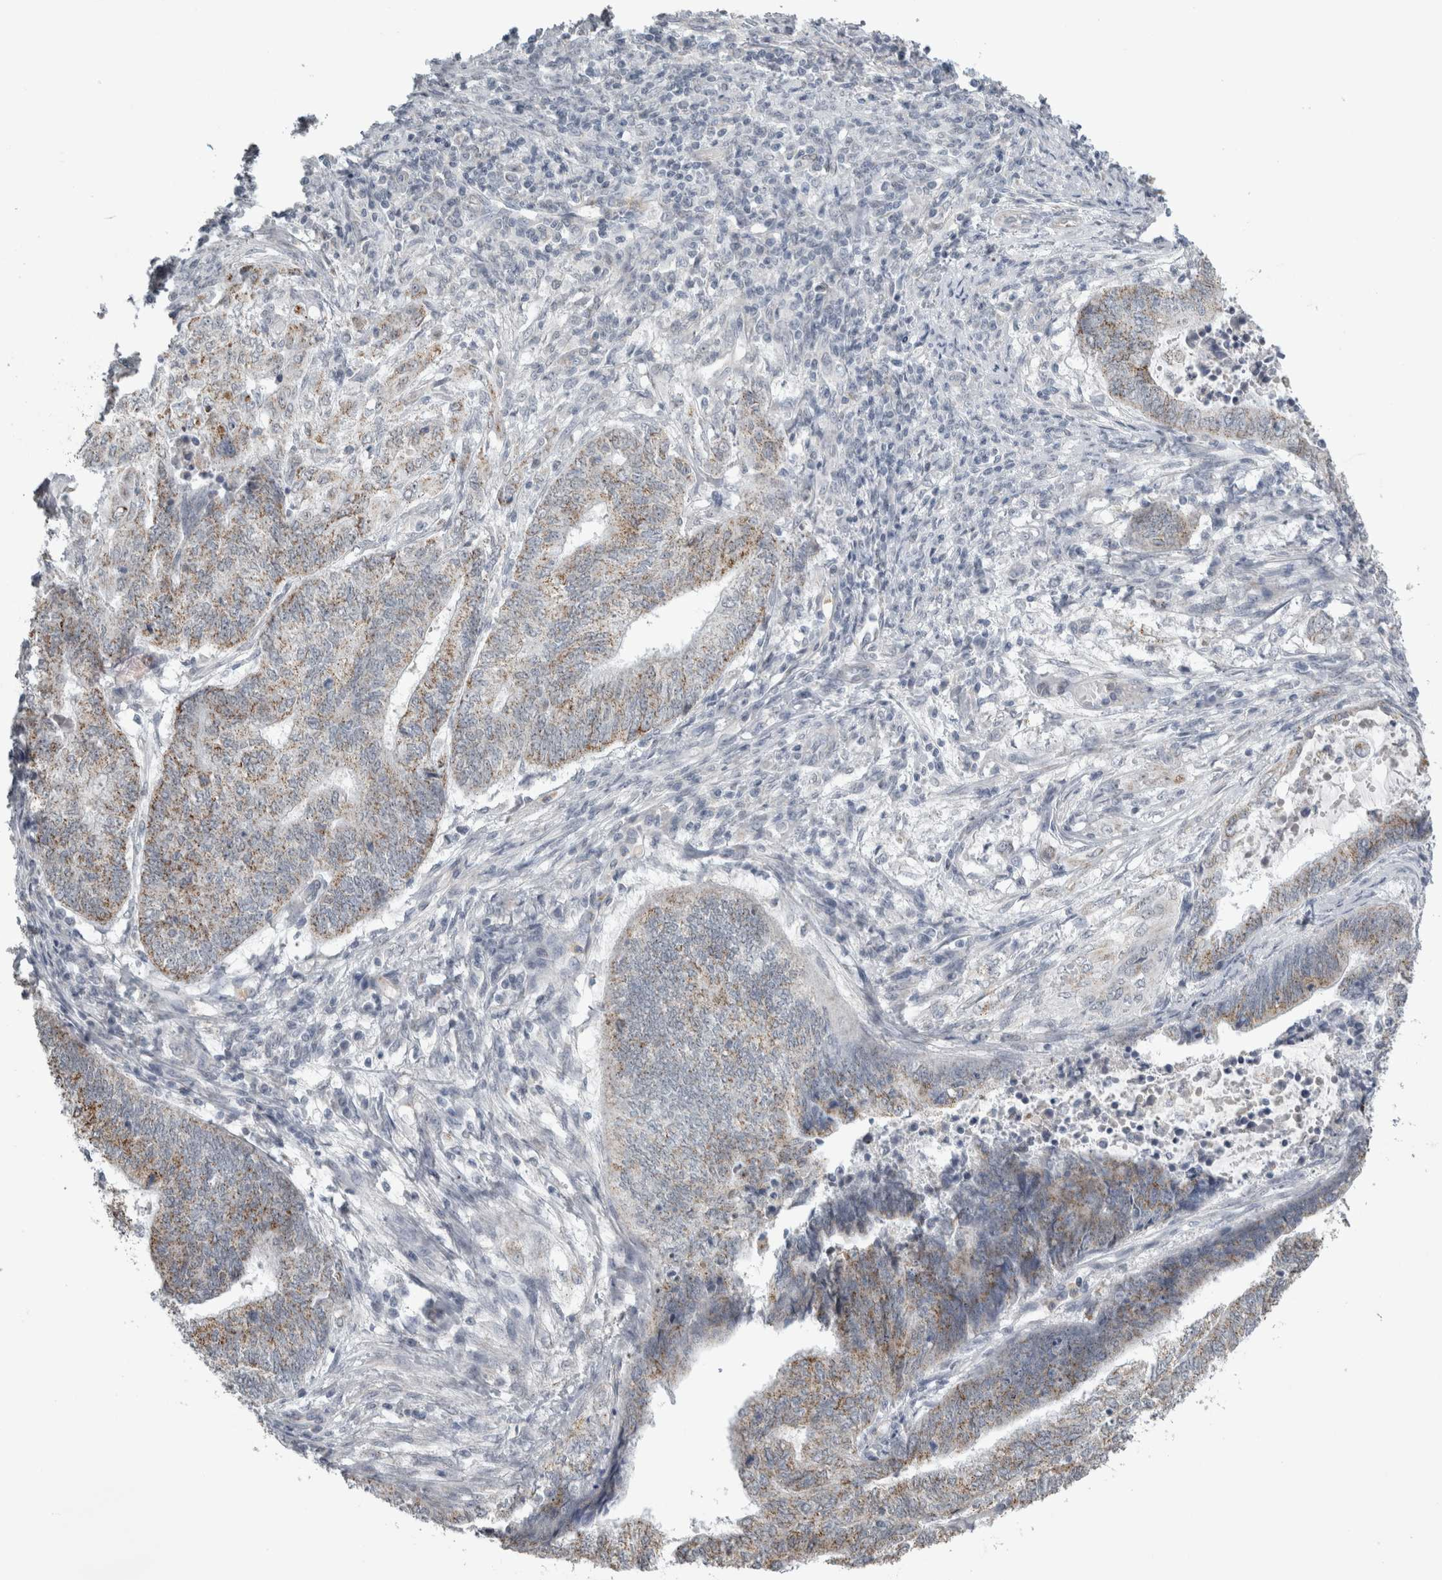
{"staining": {"intensity": "weak", "quantity": "<25%", "location": "cytoplasmic/membranous"}, "tissue": "endometrial cancer", "cell_type": "Tumor cells", "image_type": "cancer", "snomed": [{"axis": "morphology", "description": "Adenocarcinoma, NOS"}, {"axis": "topography", "description": "Uterus"}, {"axis": "topography", "description": "Endometrium"}], "caption": "Immunohistochemistry (IHC) of human endometrial cancer (adenocarcinoma) reveals no expression in tumor cells.", "gene": "PLIN1", "patient": {"sex": "female", "age": 70}}